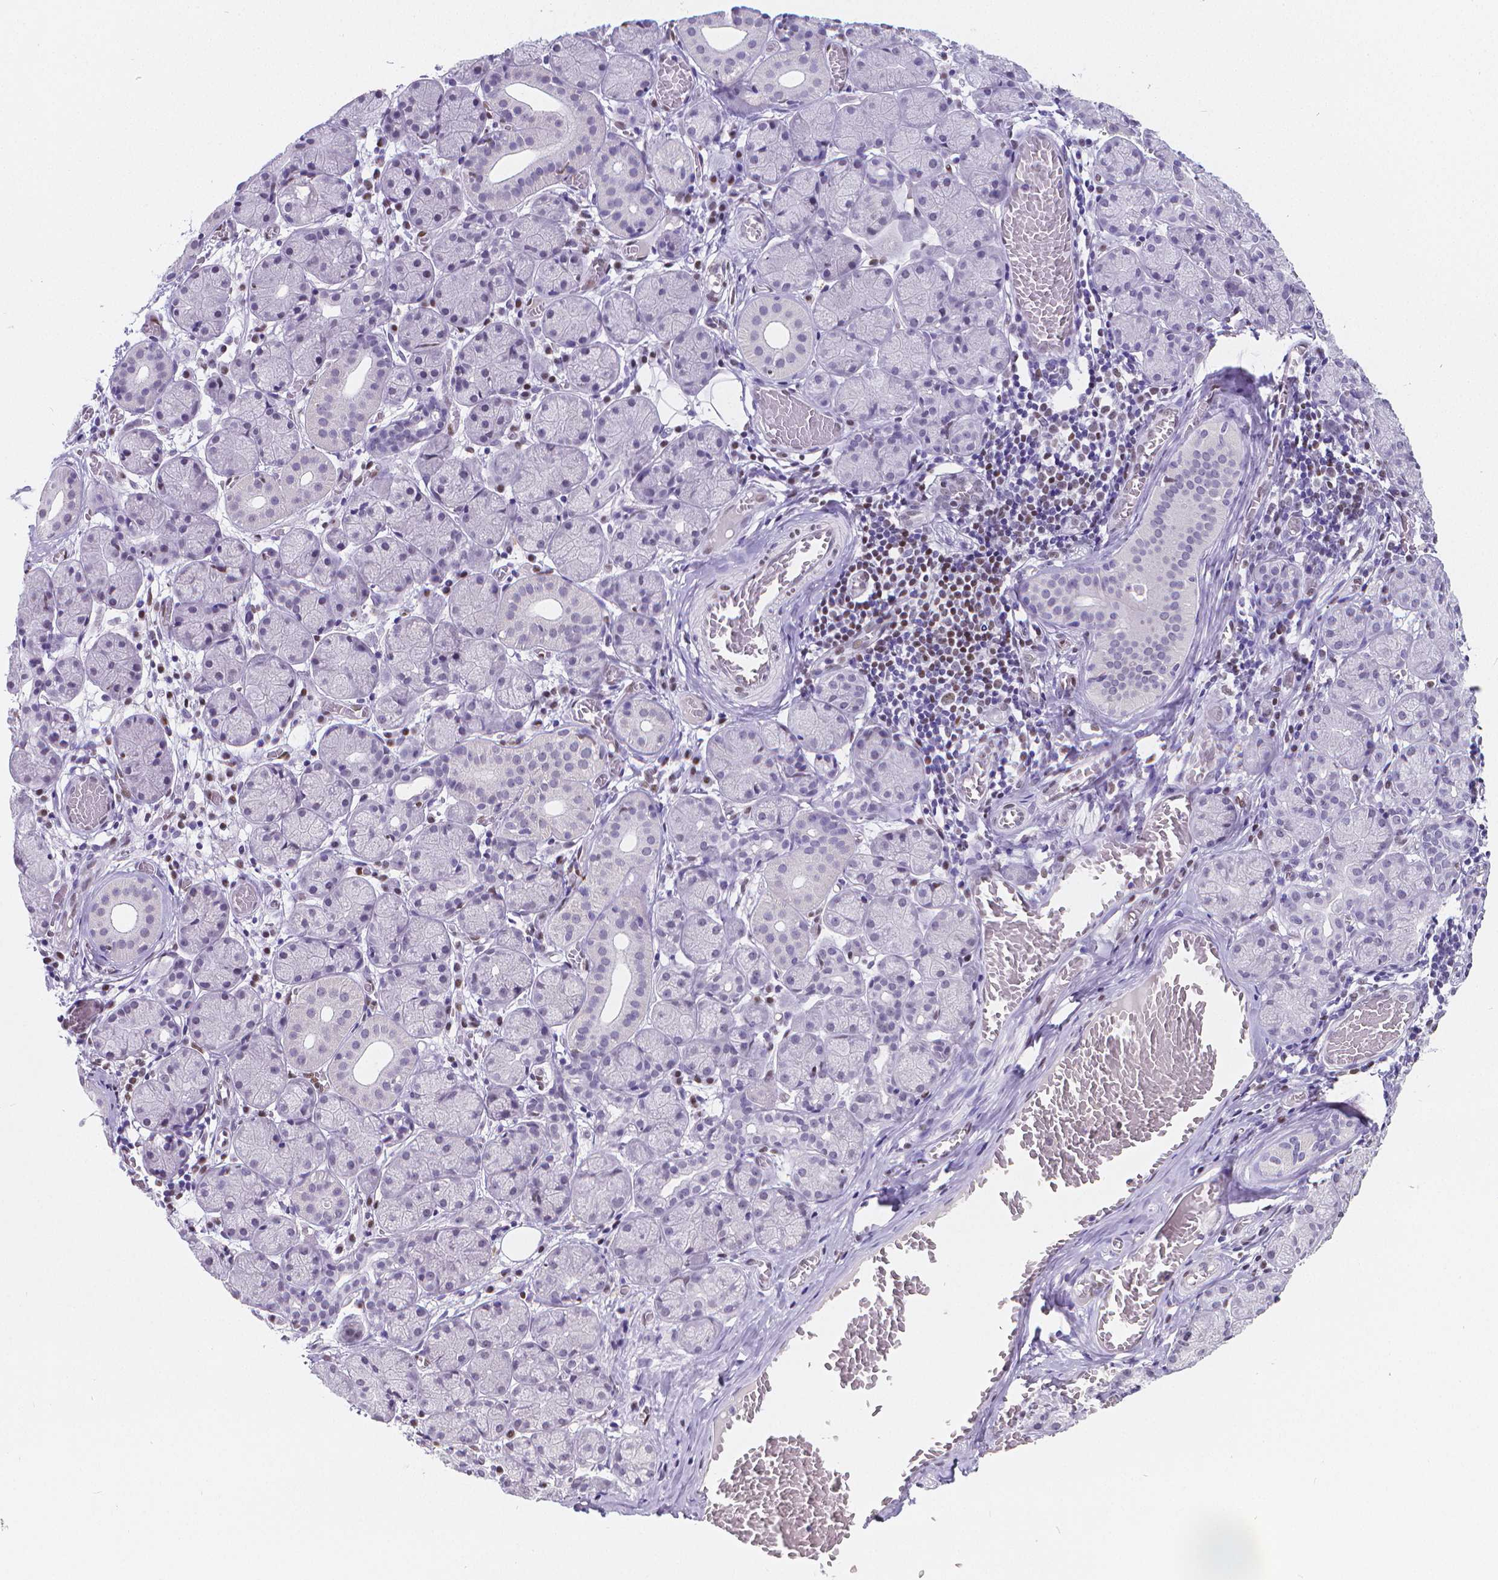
{"staining": {"intensity": "negative", "quantity": "none", "location": "none"}, "tissue": "salivary gland", "cell_type": "Glandular cells", "image_type": "normal", "snomed": [{"axis": "morphology", "description": "Normal tissue, NOS"}, {"axis": "topography", "description": "Salivary gland"}, {"axis": "topography", "description": "Peripheral nerve tissue"}], "caption": "A photomicrograph of human salivary gland is negative for staining in glandular cells. Nuclei are stained in blue.", "gene": "MEF2C", "patient": {"sex": "female", "age": 24}}